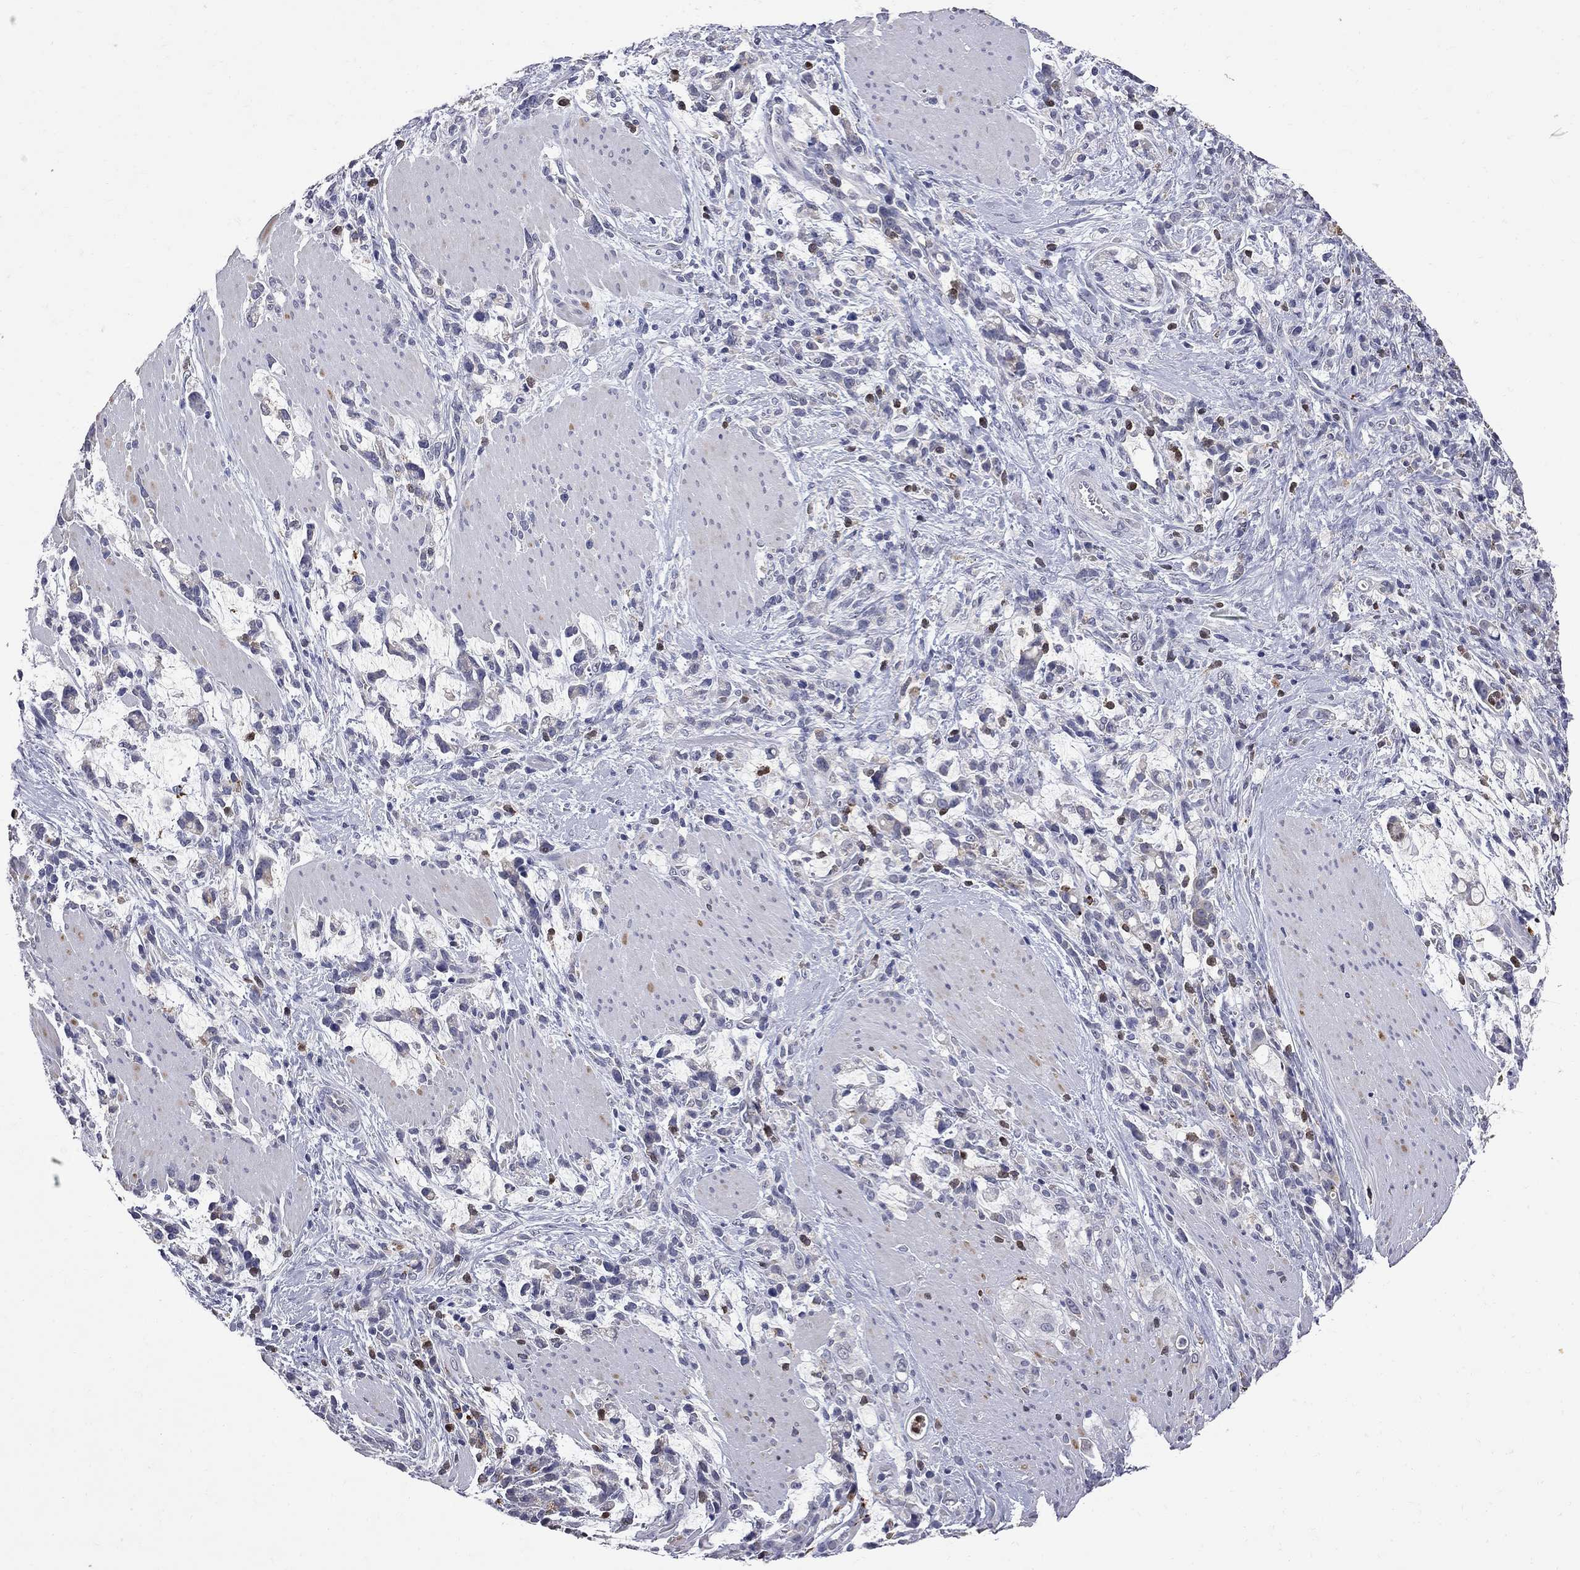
{"staining": {"intensity": "negative", "quantity": "none", "location": "none"}, "tissue": "stomach cancer", "cell_type": "Tumor cells", "image_type": "cancer", "snomed": [{"axis": "morphology", "description": "Adenocarcinoma, NOS"}, {"axis": "topography", "description": "Stomach"}], "caption": "DAB immunohistochemical staining of stomach adenocarcinoma reveals no significant positivity in tumor cells.", "gene": "NOS2", "patient": {"sex": "female", "age": 57}}